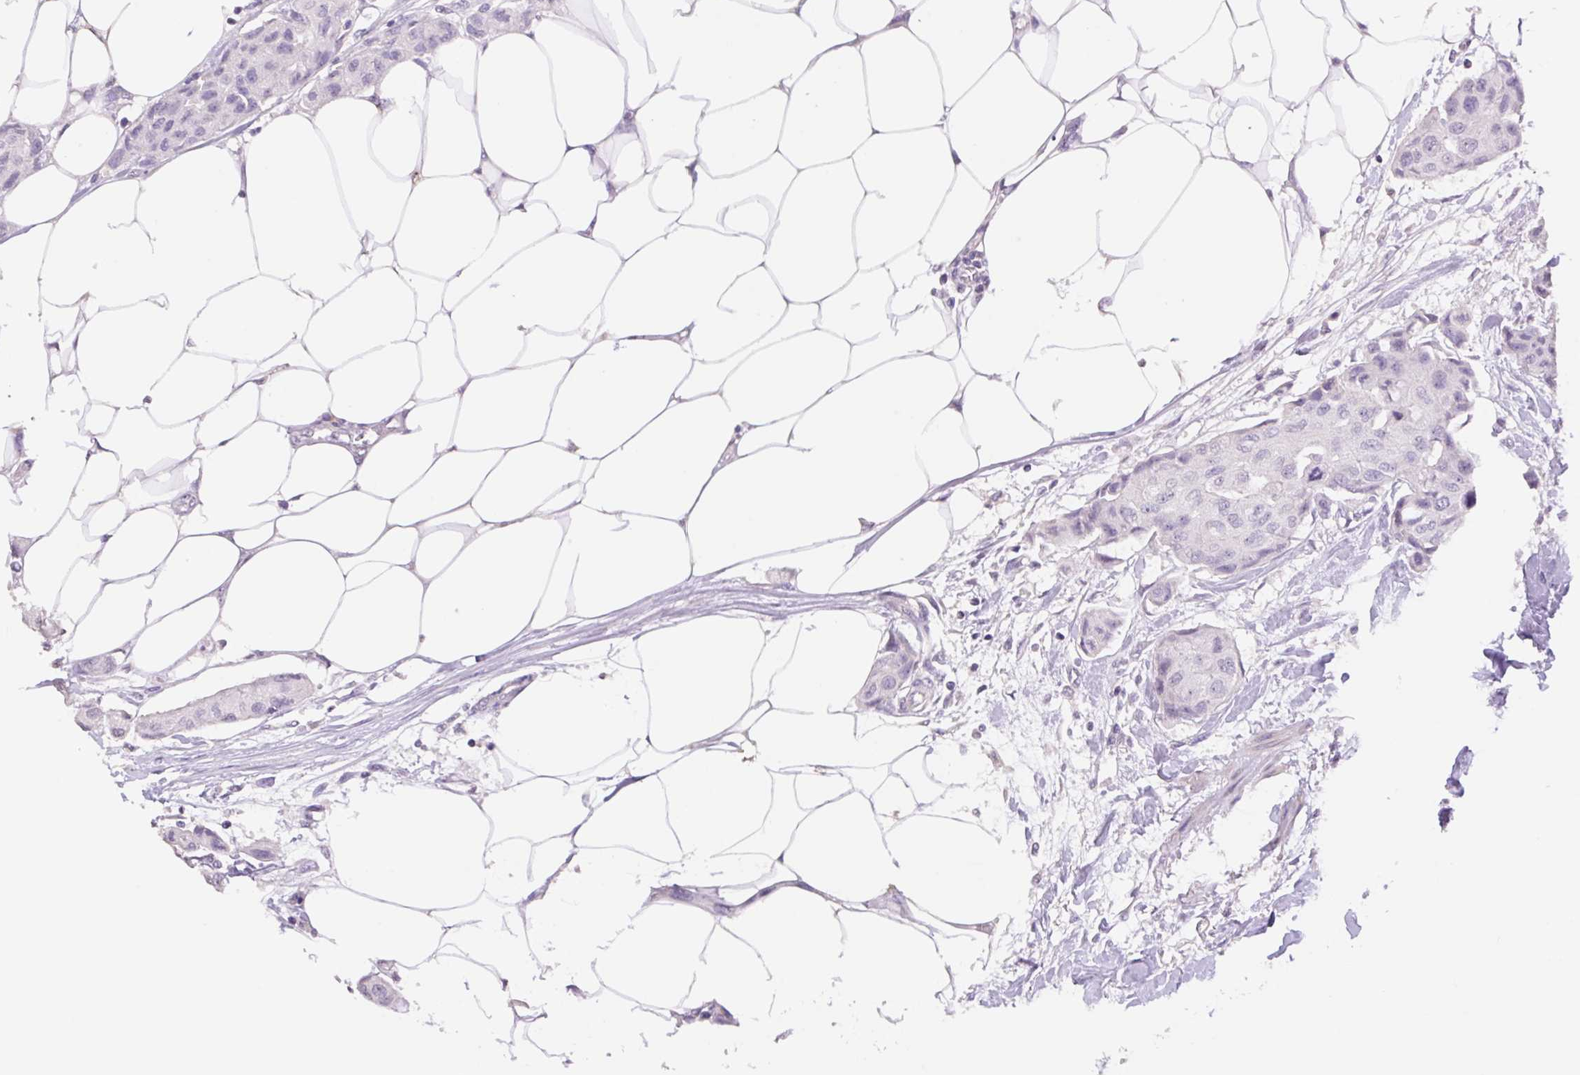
{"staining": {"intensity": "negative", "quantity": "none", "location": "none"}, "tissue": "breast cancer", "cell_type": "Tumor cells", "image_type": "cancer", "snomed": [{"axis": "morphology", "description": "Duct carcinoma"}, {"axis": "topography", "description": "Breast"}, {"axis": "topography", "description": "Lymph node"}], "caption": "High magnification brightfield microscopy of infiltrating ductal carcinoma (breast) stained with DAB (3,3'-diaminobenzidine) (brown) and counterstained with hematoxylin (blue): tumor cells show no significant positivity. Brightfield microscopy of immunohistochemistry stained with DAB (3,3'-diaminobenzidine) (brown) and hematoxylin (blue), captured at high magnification.", "gene": "HCRTR2", "patient": {"sex": "female", "age": 80}}